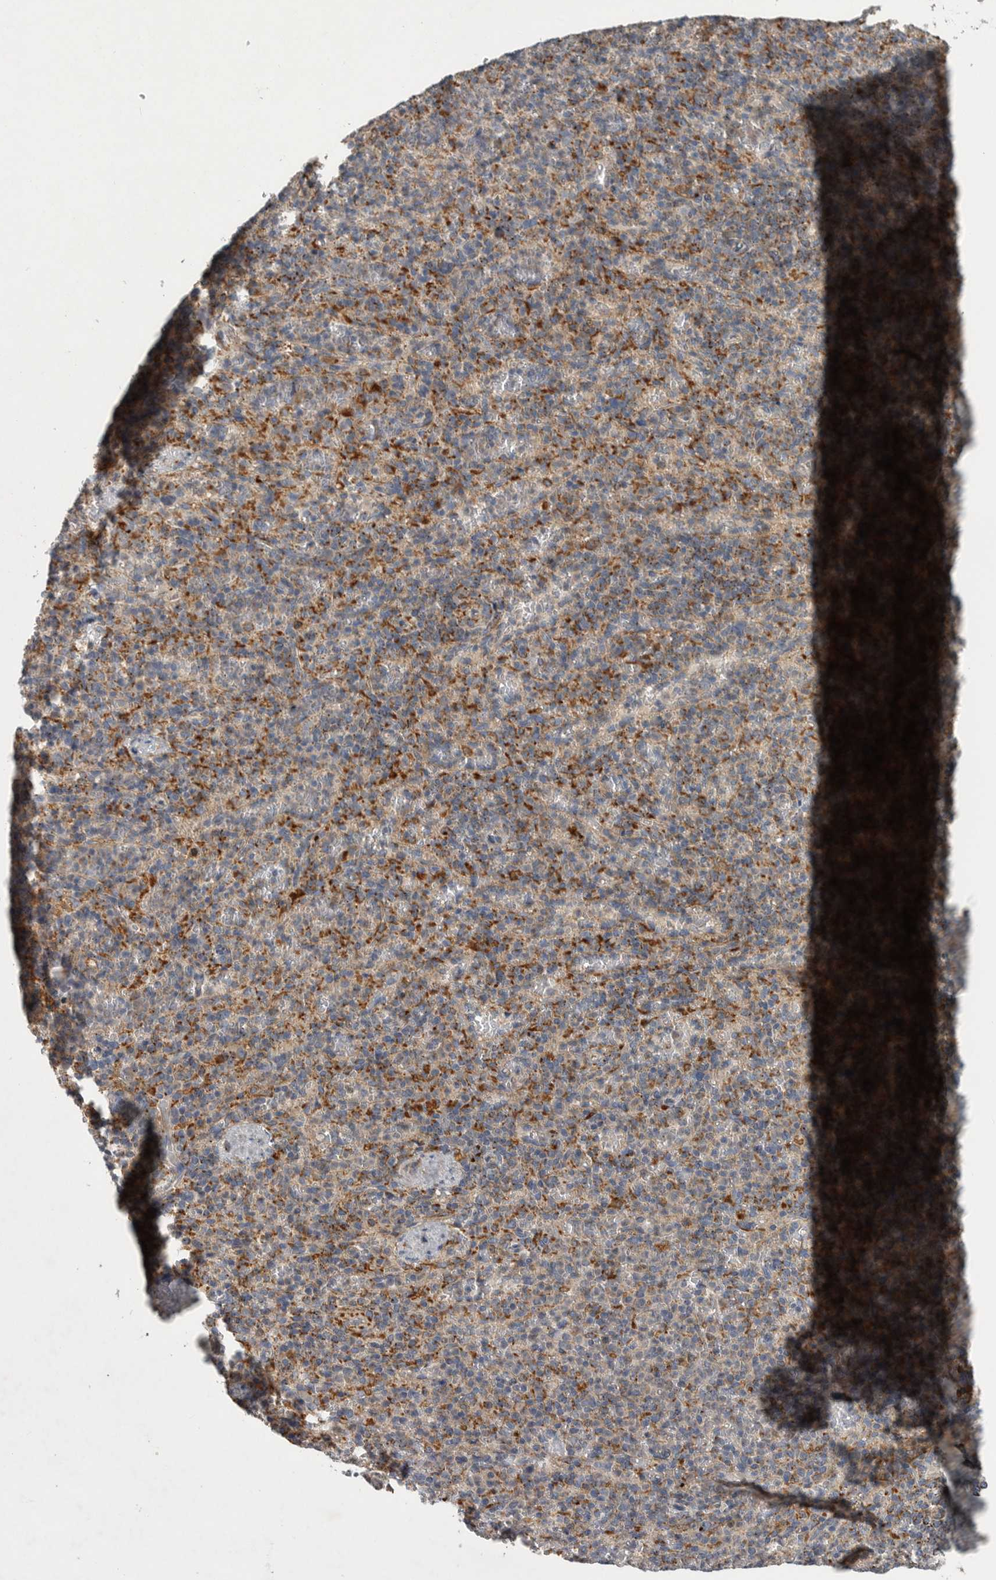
{"staining": {"intensity": "moderate", "quantity": "<25%", "location": "cytoplasmic/membranous"}, "tissue": "spleen", "cell_type": "Cells in red pulp", "image_type": "normal", "snomed": [{"axis": "morphology", "description": "Normal tissue, NOS"}, {"axis": "topography", "description": "Spleen"}], "caption": "Moderate cytoplasmic/membranous positivity for a protein is appreciated in about <25% of cells in red pulp of normal spleen using immunohistochemistry.", "gene": "LAMTOR3", "patient": {"sex": "female", "age": 74}}